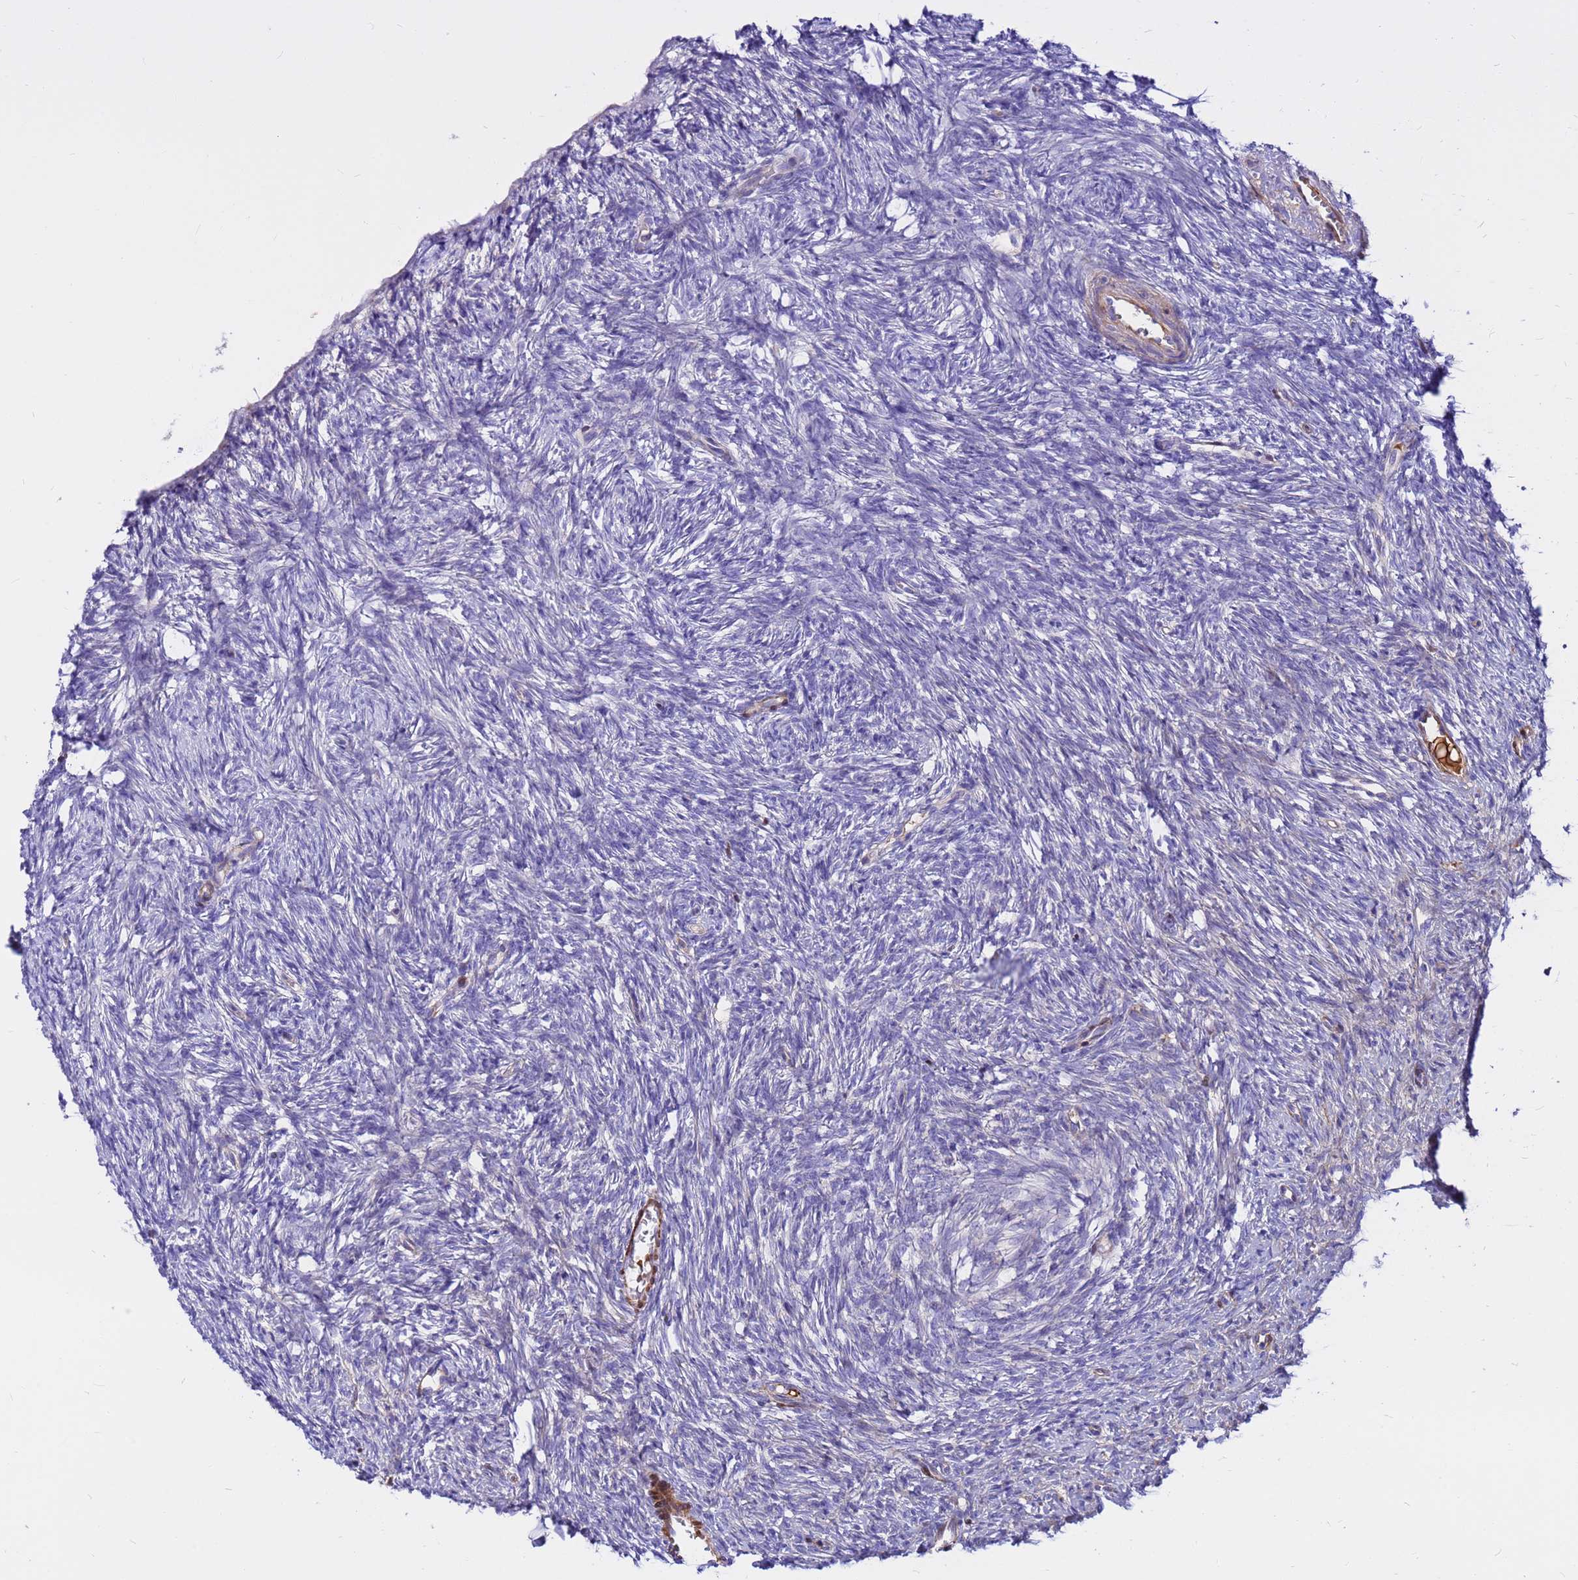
{"staining": {"intensity": "negative", "quantity": "none", "location": "none"}, "tissue": "ovary", "cell_type": "Ovarian stroma cells", "image_type": "normal", "snomed": [{"axis": "morphology", "description": "Normal tissue, NOS"}, {"axis": "topography", "description": "Ovary"}], "caption": "Protein analysis of normal ovary demonstrates no significant expression in ovarian stroma cells. (Stains: DAB (3,3'-diaminobenzidine) immunohistochemistry with hematoxylin counter stain, Microscopy: brightfield microscopy at high magnification).", "gene": "CRHBP", "patient": {"sex": "female", "age": 51}}